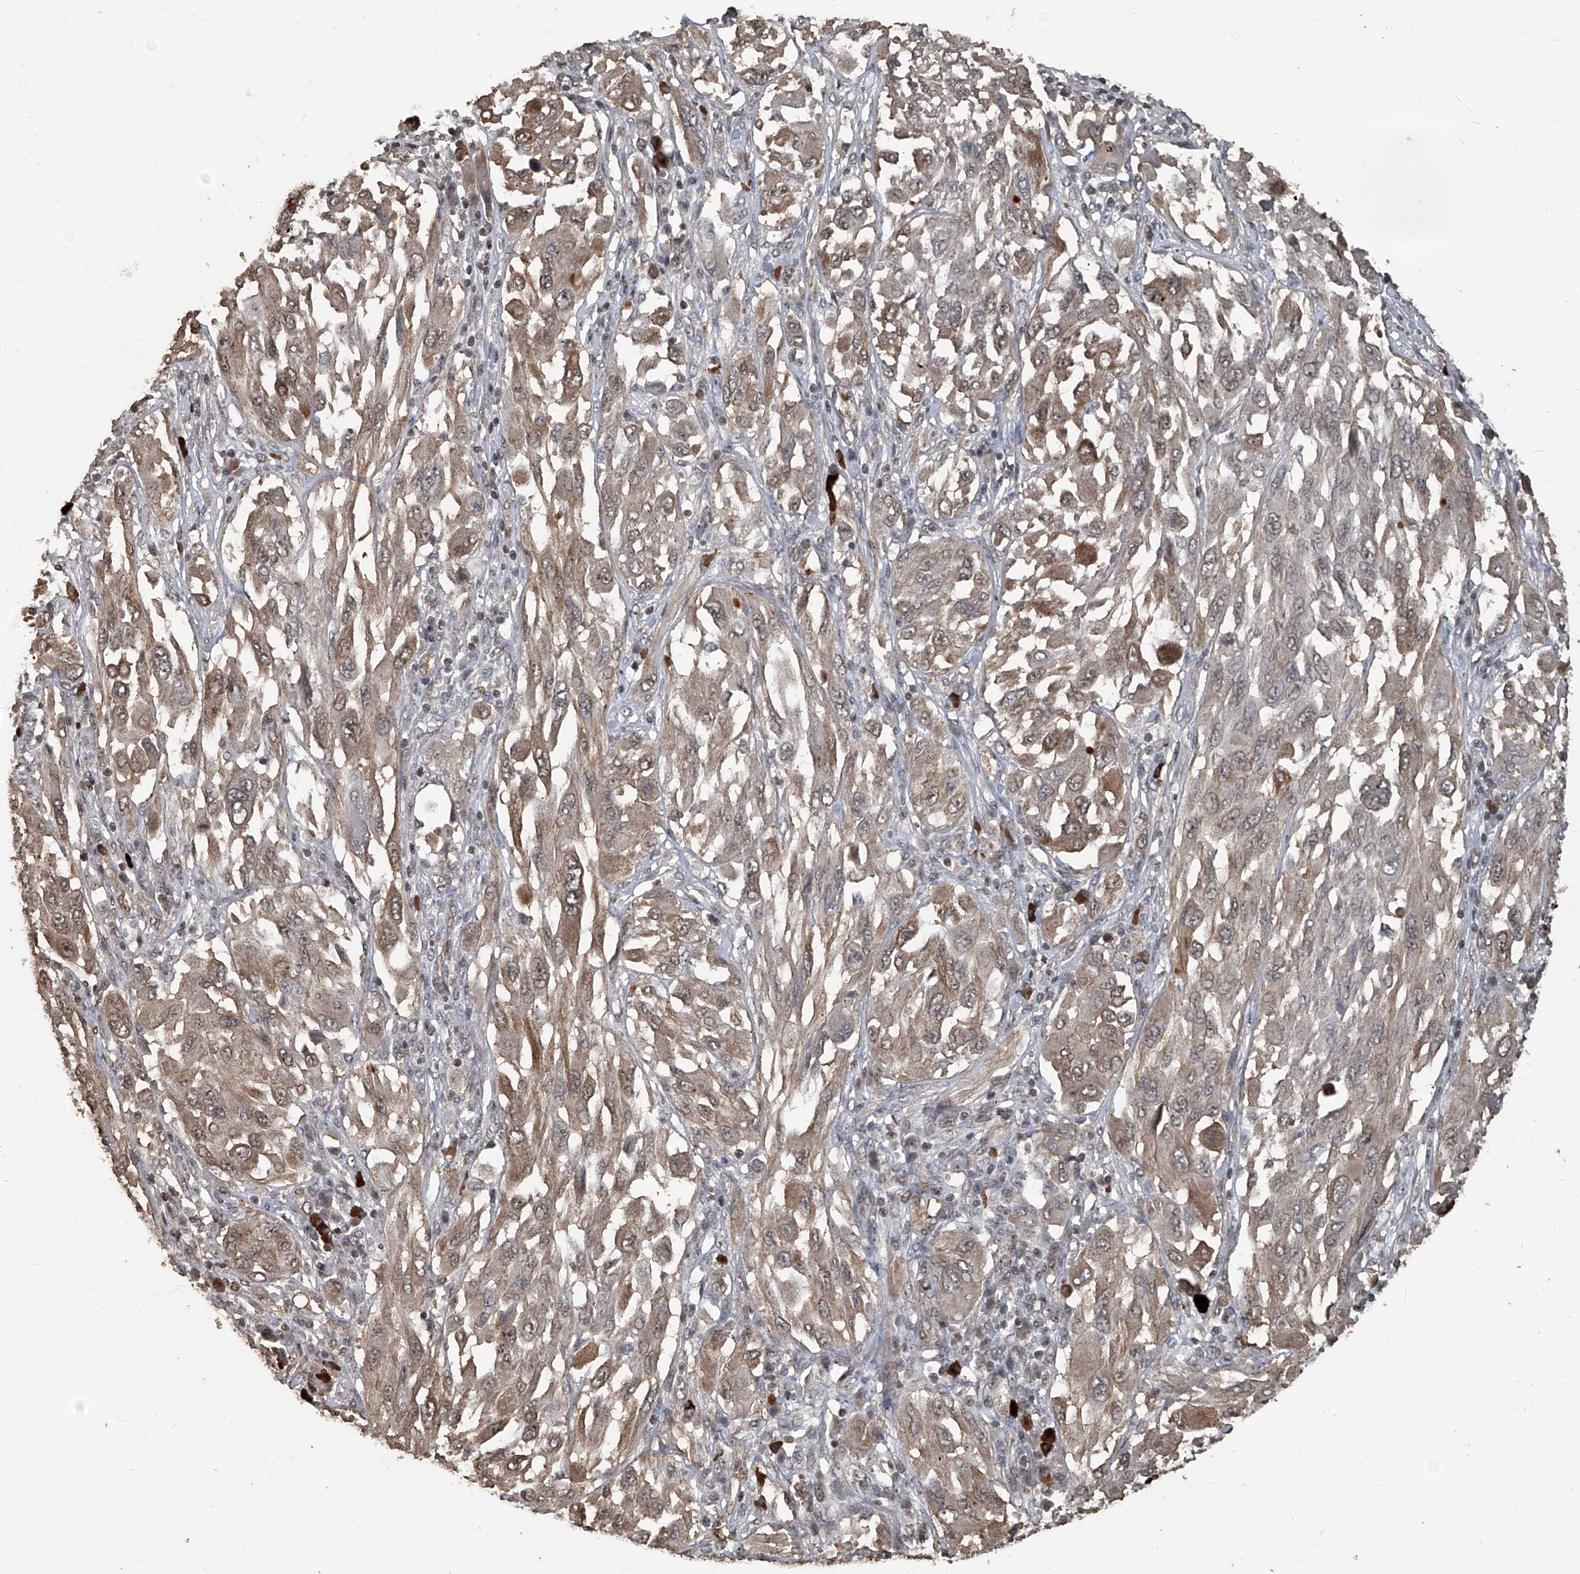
{"staining": {"intensity": "weak", "quantity": ">75%", "location": "cytoplasmic/membranous"}, "tissue": "melanoma", "cell_type": "Tumor cells", "image_type": "cancer", "snomed": [{"axis": "morphology", "description": "Malignant melanoma, NOS"}, {"axis": "topography", "description": "Skin"}], "caption": "Immunohistochemistry (IHC) staining of malignant melanoma, which displays low levels of weak cytoplasmic/membranous positivity in approximately >75% of tumor cells indicating weak cytoplasmic/membranous protein staining. The staining was performed using DAB (3,3'-diaminobenzidine) (brown) for protein detection and nuclei were counterstained in hematoxylin (blue).", "gene": "GPR132", "patient": {"sex": "female", "age": 91}}